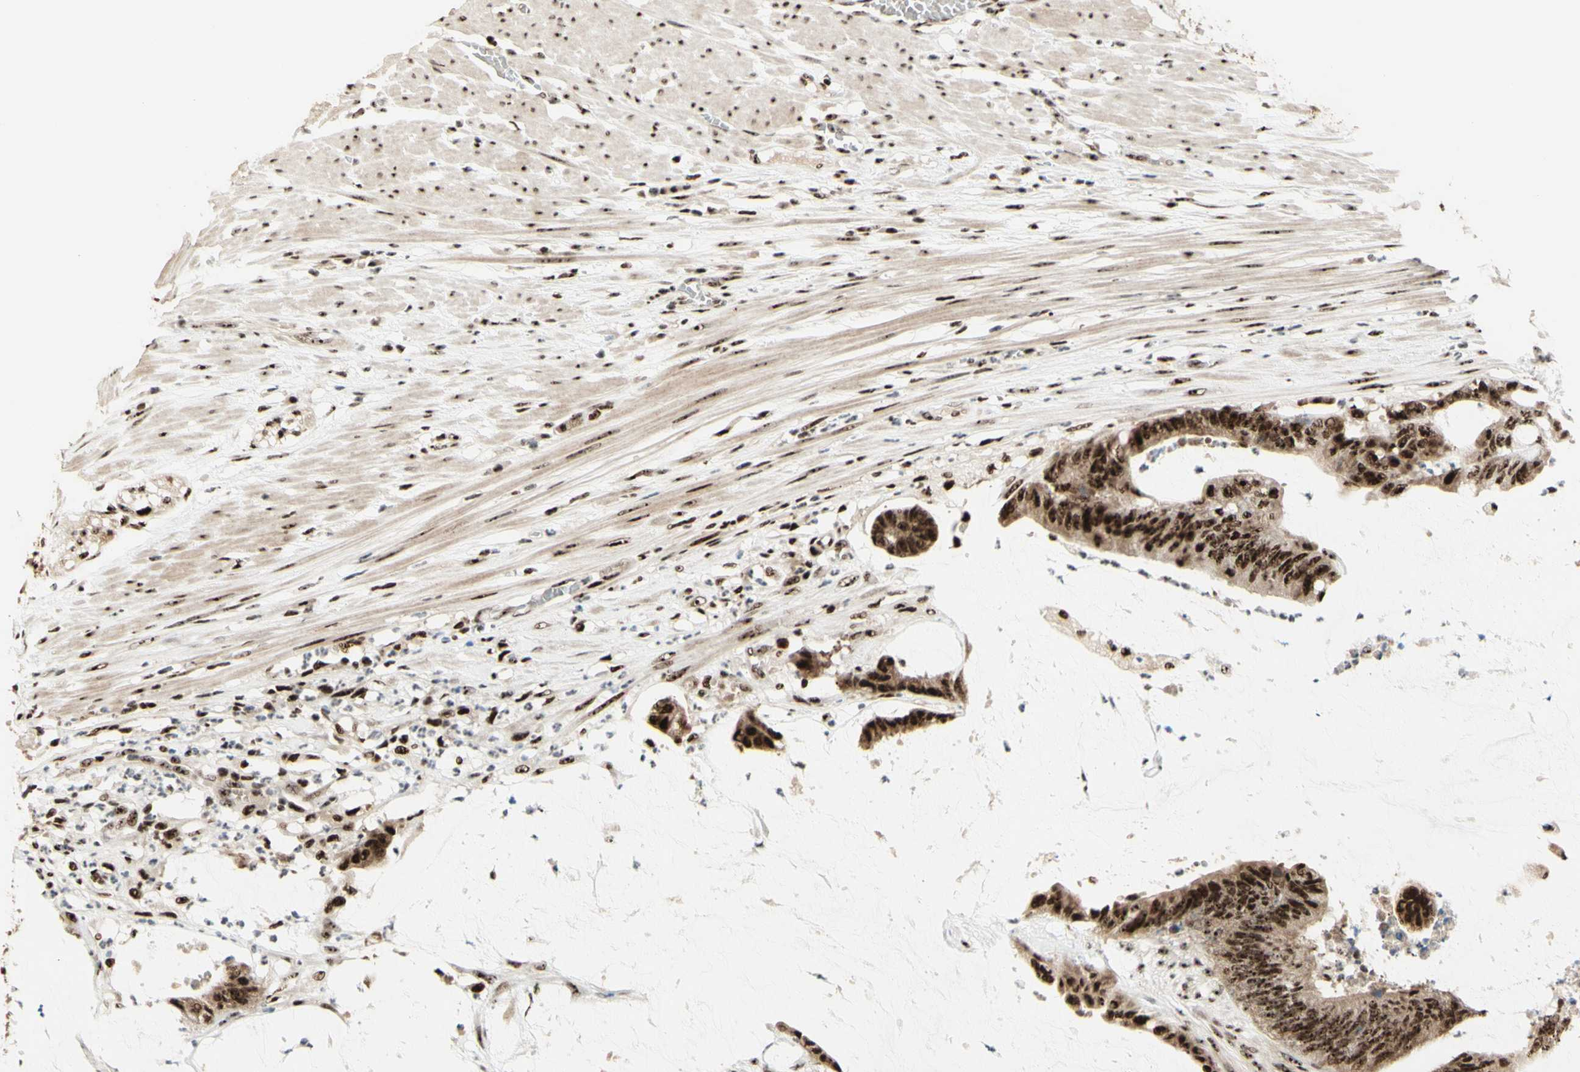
{"staining": {"intensity": "strong", "quantity": ">75%", "location": "cytoplasmic/membranous,nuclear"}, "tissue": "colorectal cancer", "cell_type": "Tumor cells", "image_type": "cancer", "snomed": [{"axis": "morphology", "description": "Adenocarcinoma, NOS"}, {"axis": "topography", "description": "Rectum"}], "caption": "Strong cytoplasmic/membranous and nuclear protein positivity is present in about >75% of tumor cells in adenocarcinoma (colorectal).", "gene": "DHX9", "patient": {"sex": "female", "age": 66}}